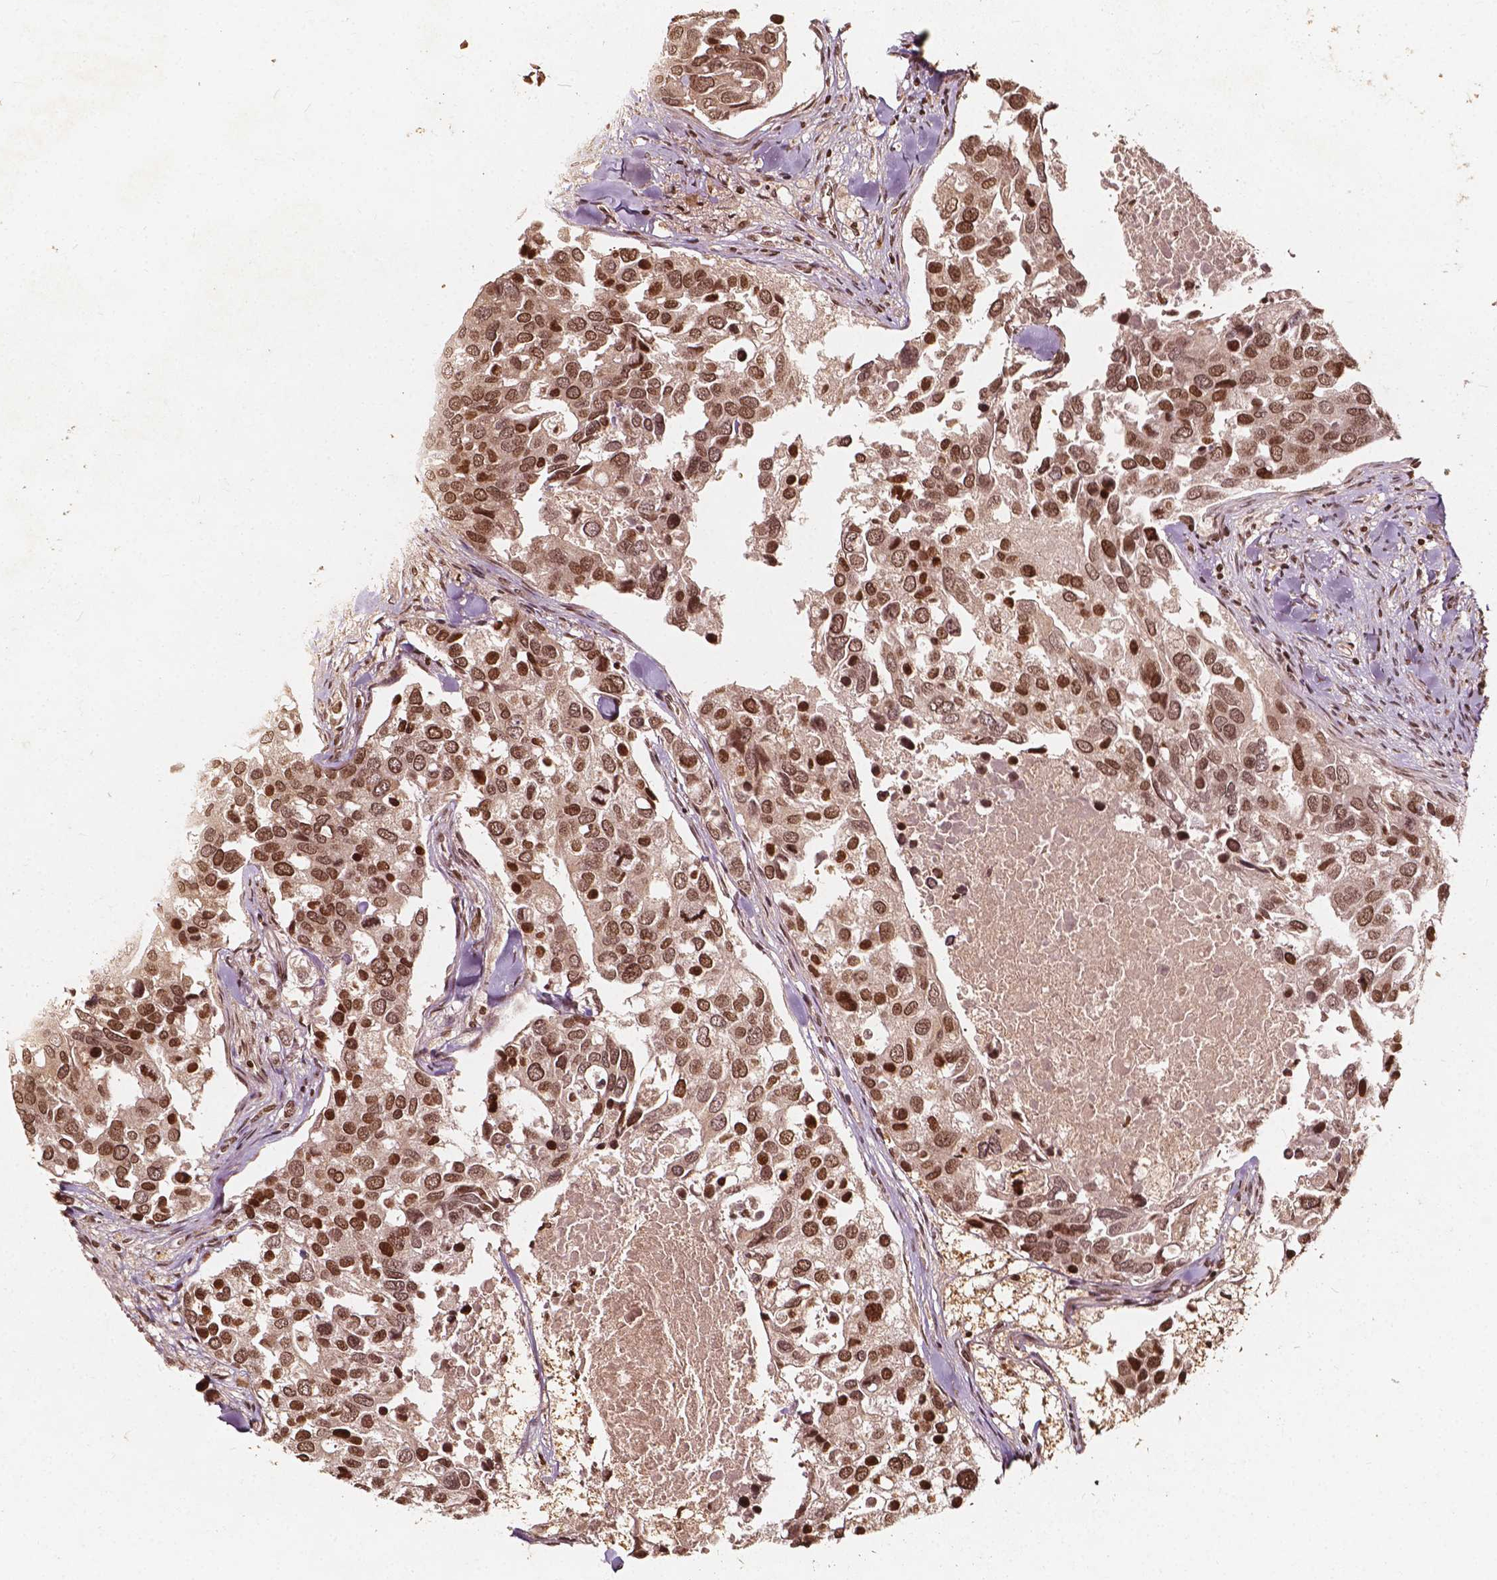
{"staining": {"intensity": "moderate", "quantity": ">75%", "location": "nuclear"}, "tissue": "breast cancer", "cell_type": "Tumor cells", "image_type": "cancer", "snomed": [{"axis": "morphology", "description": "Duct carcinoma"}, {"axis": "topography", "description": "Breast"}], "caption": "Protein staining of breast cancer tissue exhibits moderate nuclear positivity in about >75% of tumor cells.", "gene": "H3C14", "patient": {"sex": "female", "age": 83}}